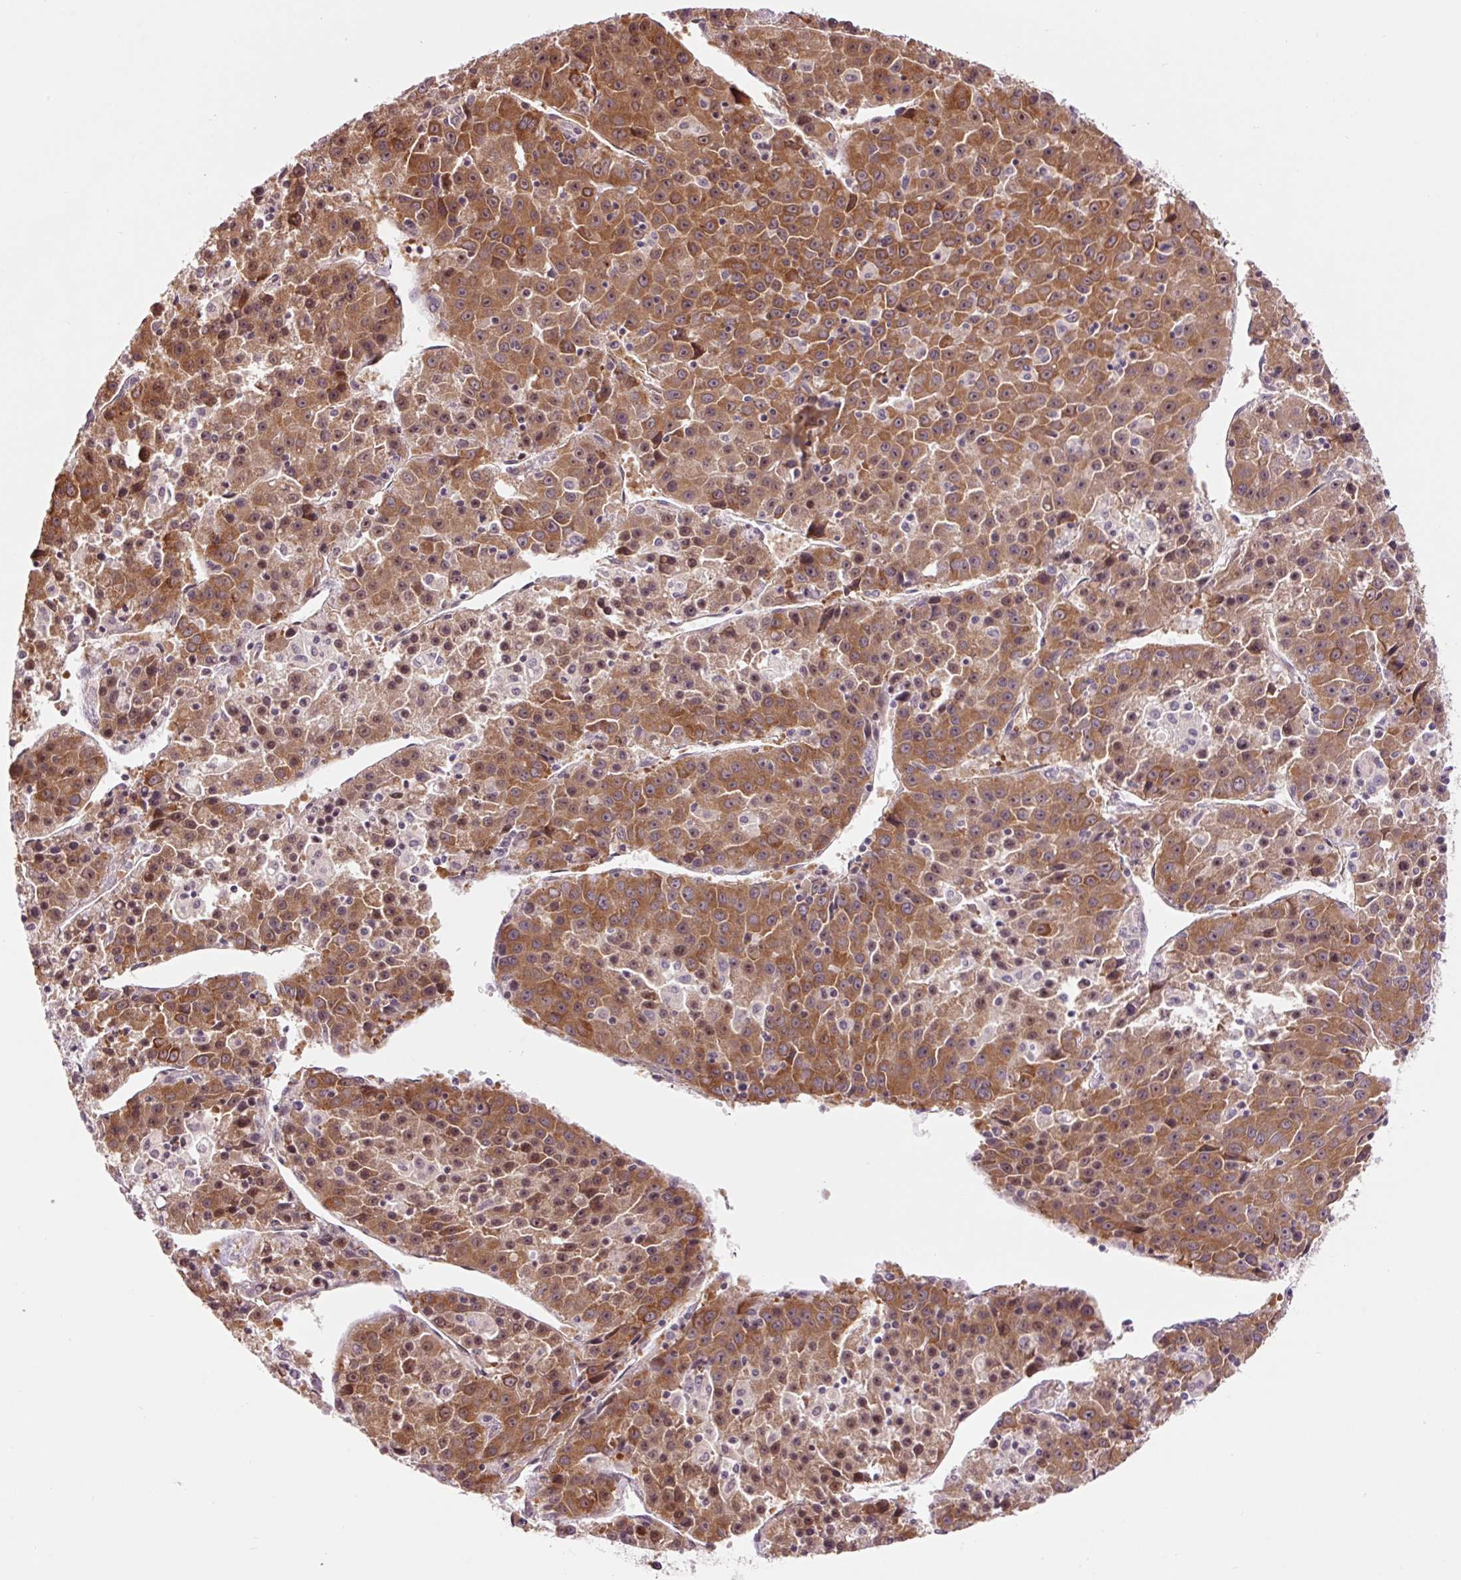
{"staining": {"intensity": "moderate", "quantity": ">75%", "location": "cytoplasmic/membranous"}, "tissue": "liver cancer", "cell_type": "Tumor cells", "image_type": "cancer", "snomed": [{"axis": "morphology", "description": "Carcinoma, Hepatocellular, NOS"}, {"axis": "topography", "description": "Liver"}], "caption": "The image reveals a brown stain indicating the presence of a protein in the cytoplasmic/membranous of tumor cells in liver cancer (hepatocellular carcinoma).", "gene": "RPL41", "patient": {"sex": "female", "age": 53}}